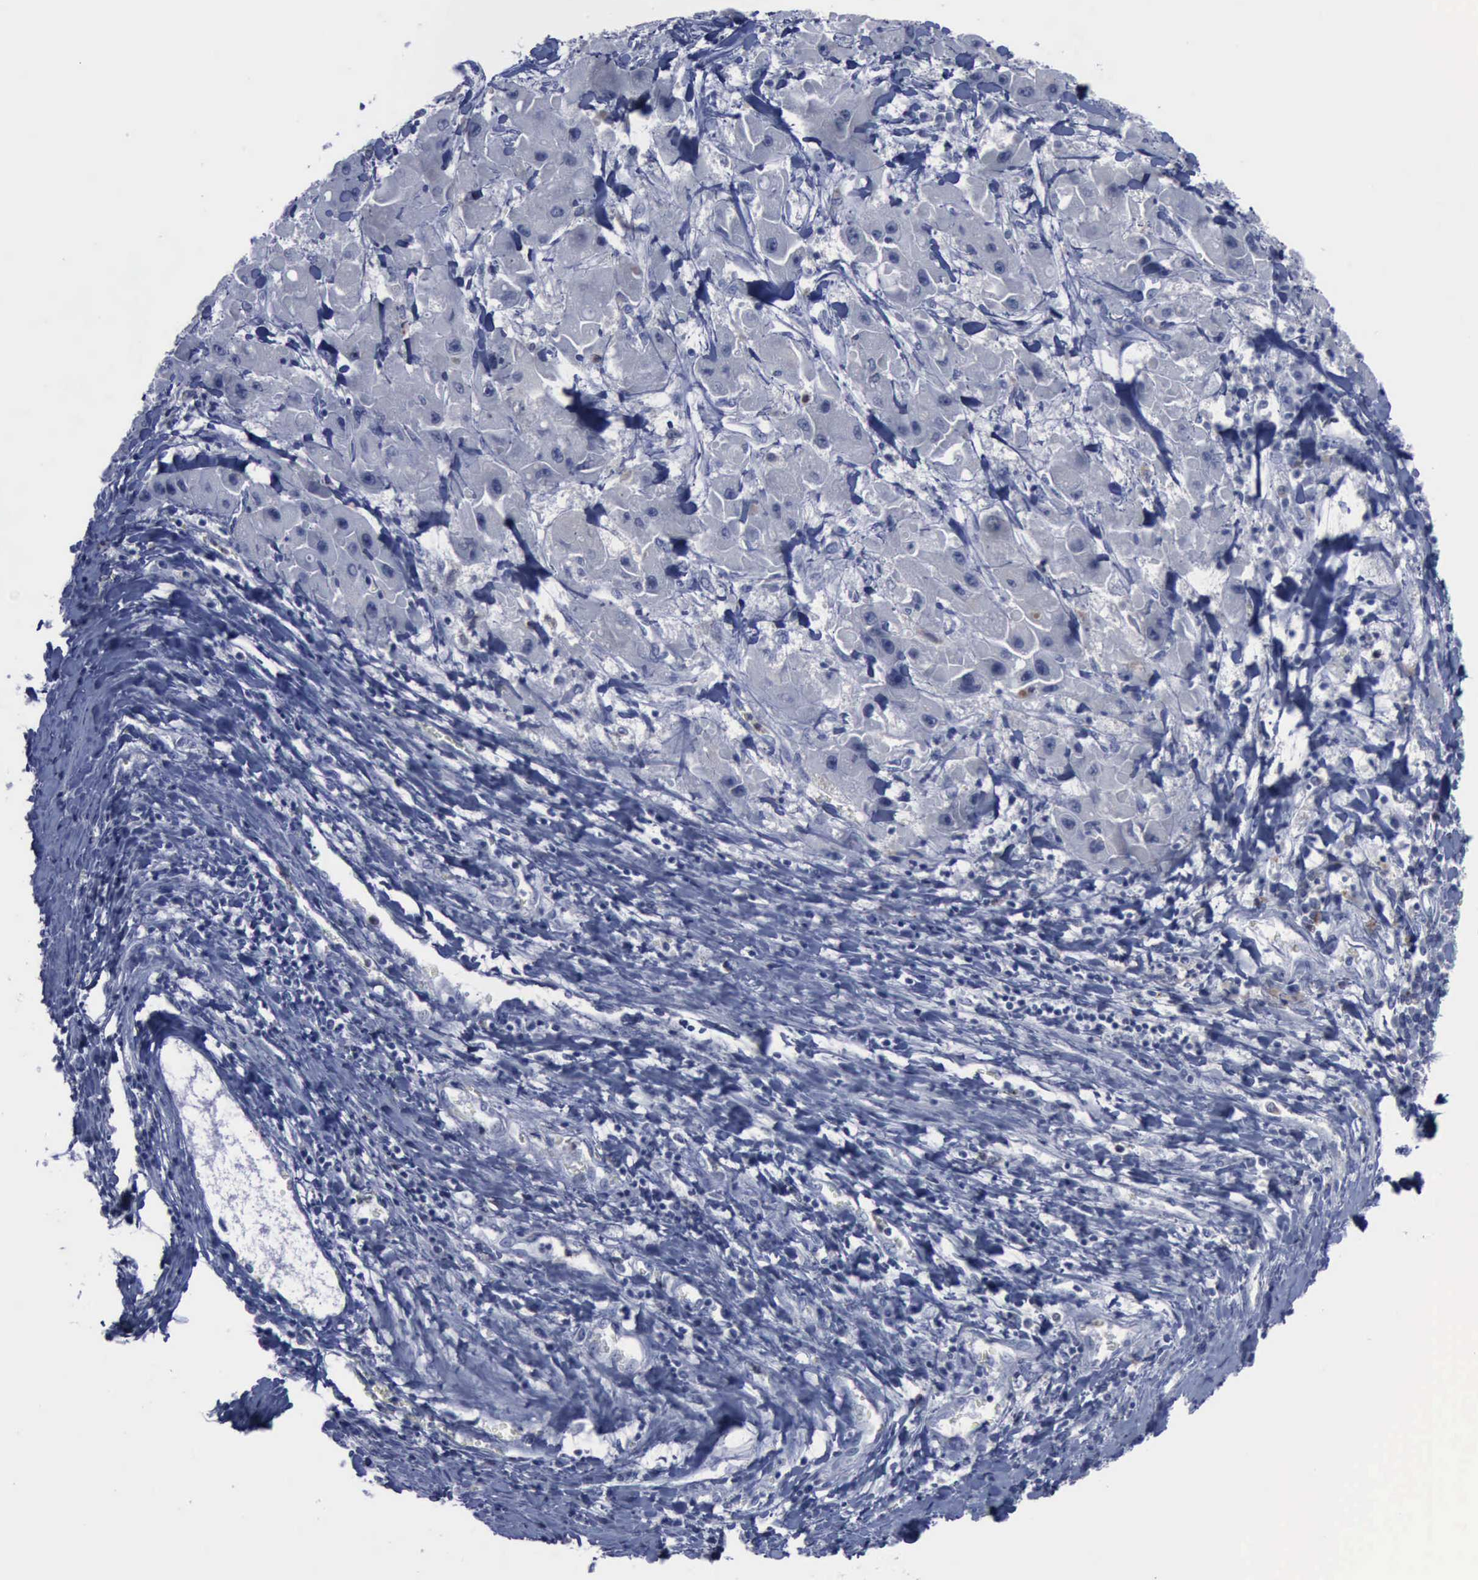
{"staining": {"intensity": "negative", "quantity": "none", "location": "none"}, "tissue": "liver cancer", "cell_type": "Tumor cells", "image_type": "cancer", "snomed": [{"axis": "morphology", "description": "Carcinoma, Hepatocellular, NOS"}, {"axis": "topography", "description": "Liver"}], "caption": "A micrograph of human liver cancer (hepatocellular carcinoma) is negative for staining in tumor cells.", "gene": "CSTA", "patient": {"sex": "male", "age": 24}}